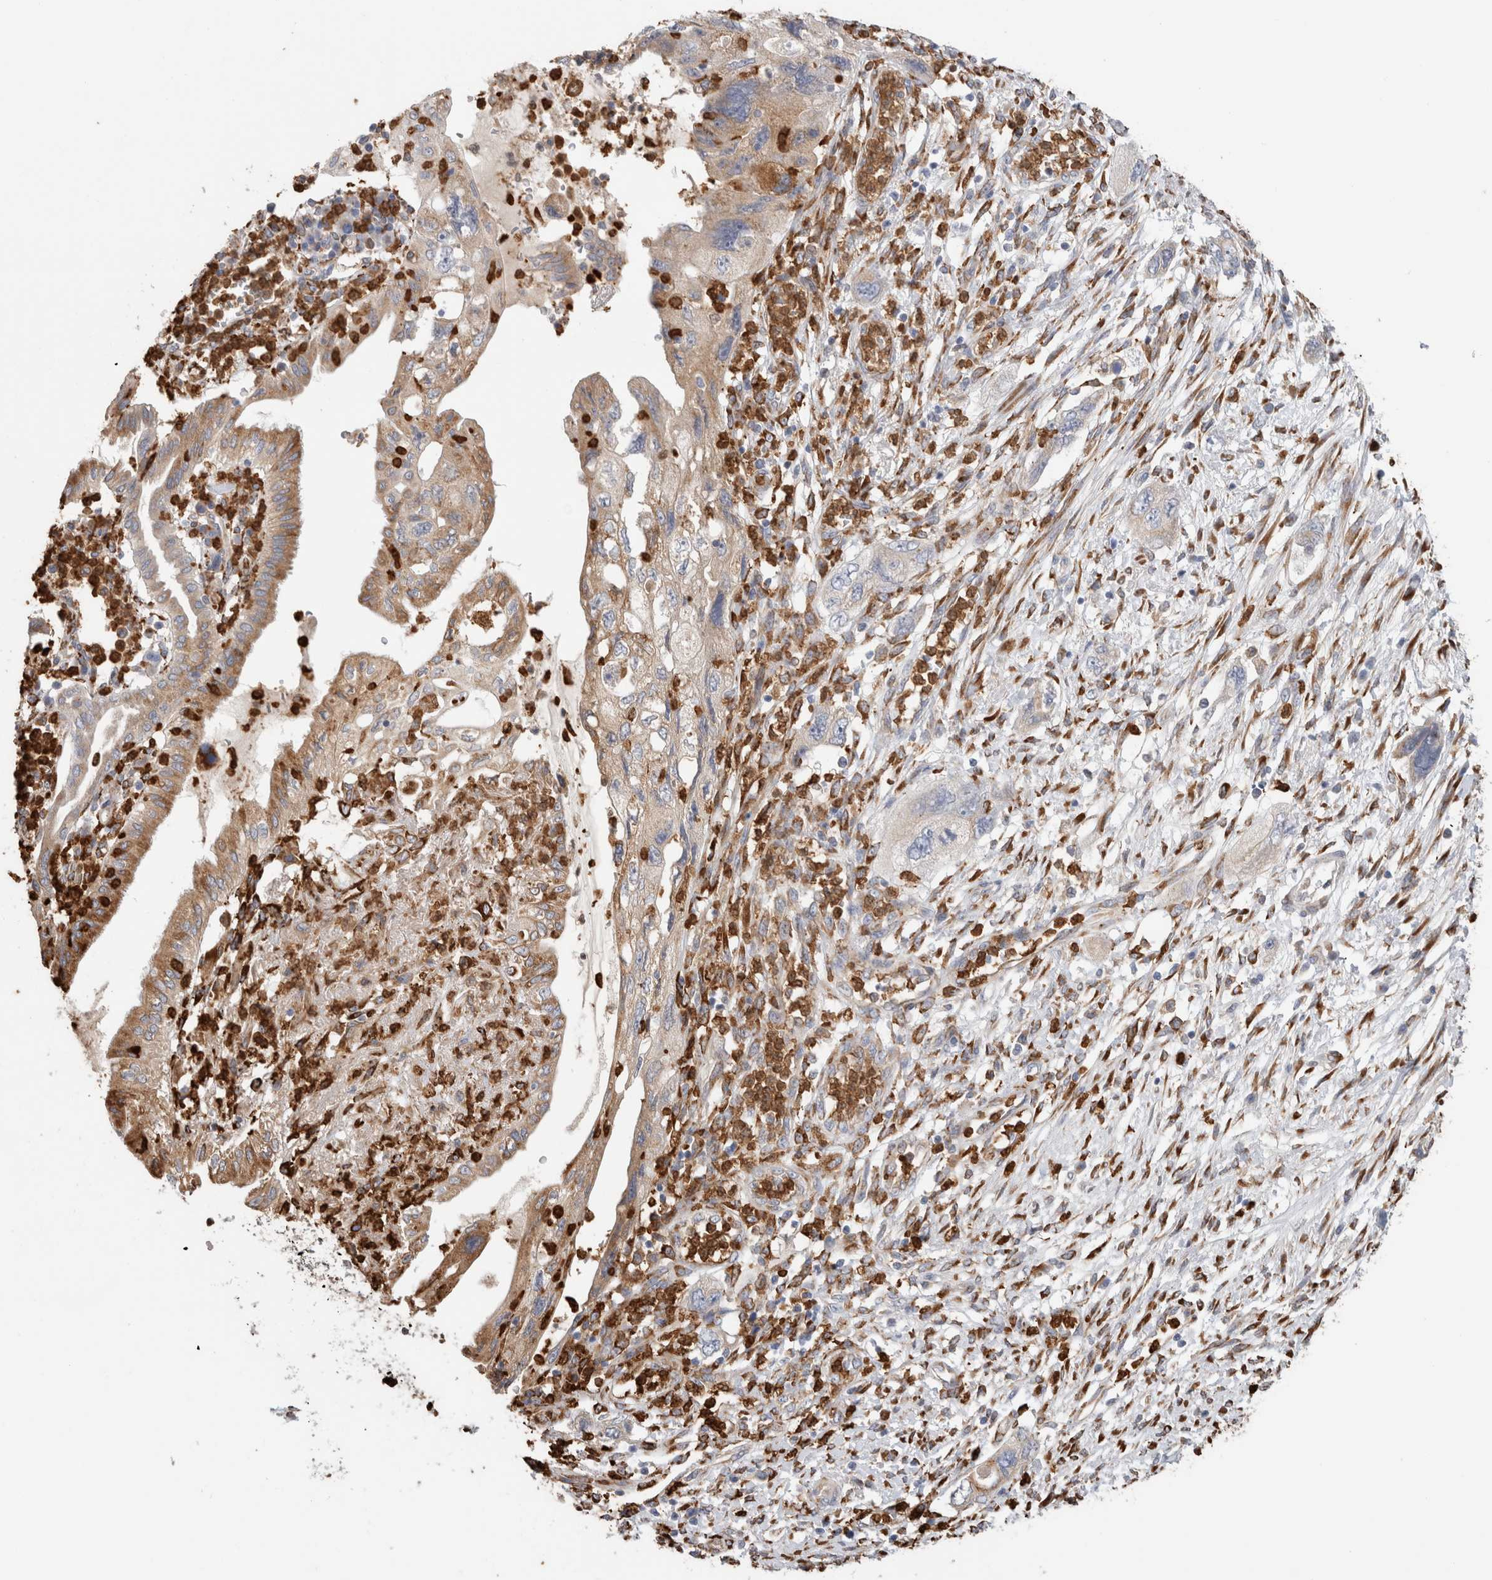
{"staining": {"intensity": "weak", "quantity": ">75%", "location": "cytoplasmic/membranous"}, "tissue": "pancreatic cancer", "cell_type": "Tumor cells", "image_type": "cancer", "snomed": [{"axis": "morphology", "description": "Adenocarcinoma, NOS"}, {"axis": "topography", "description": "Pancreas"}], "caption": "Tumor cells exhibit weak cytoplasmic/membranous expression in approximately >75% of cells in adenocarcinoma (pancreatic).", "gene": "P4HA1", "patient": {"sex": "female", "age": 73}}